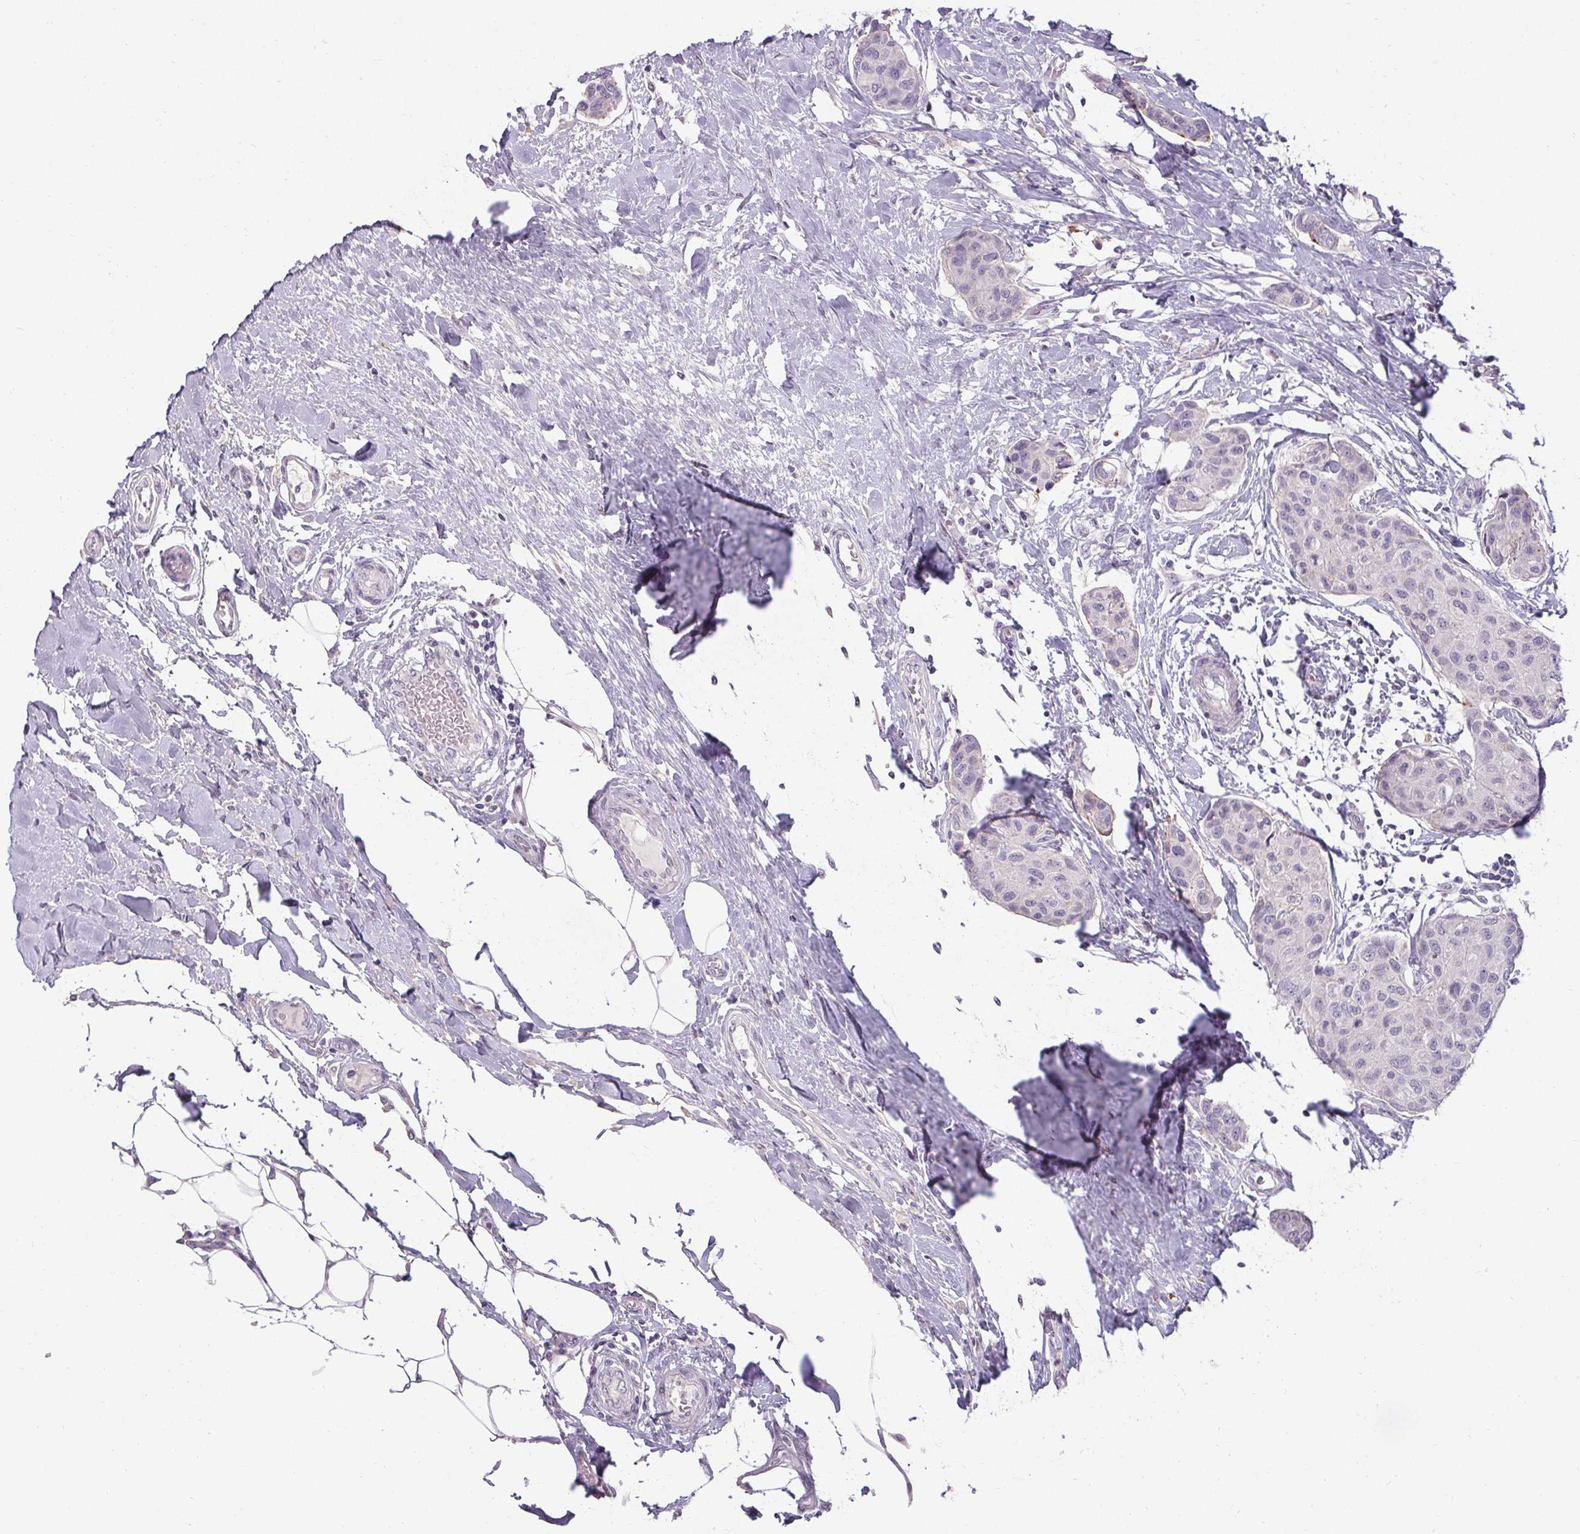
{"staining": {"intensity": "negative", "quantity": "none", "location": "none"}, "tissue": "breast cancer", "cell_type": "Tumor cells", "image_type": "cancer", "snomed": [{"axis": "morphology", "description": "Duct carcinoma"}, {"axis": "topography", "description": "Breast"}], "caption": "This photomicrograph is of breast cancer (invasive ductal carcinoma) stained with immunohistochemistry to label a protein in brown with the nuclei are counter-stained blue. There is no positivity in tumor cells.", "gene": "HSD17B3", "patient": {"sex": "female", "age": 80}}